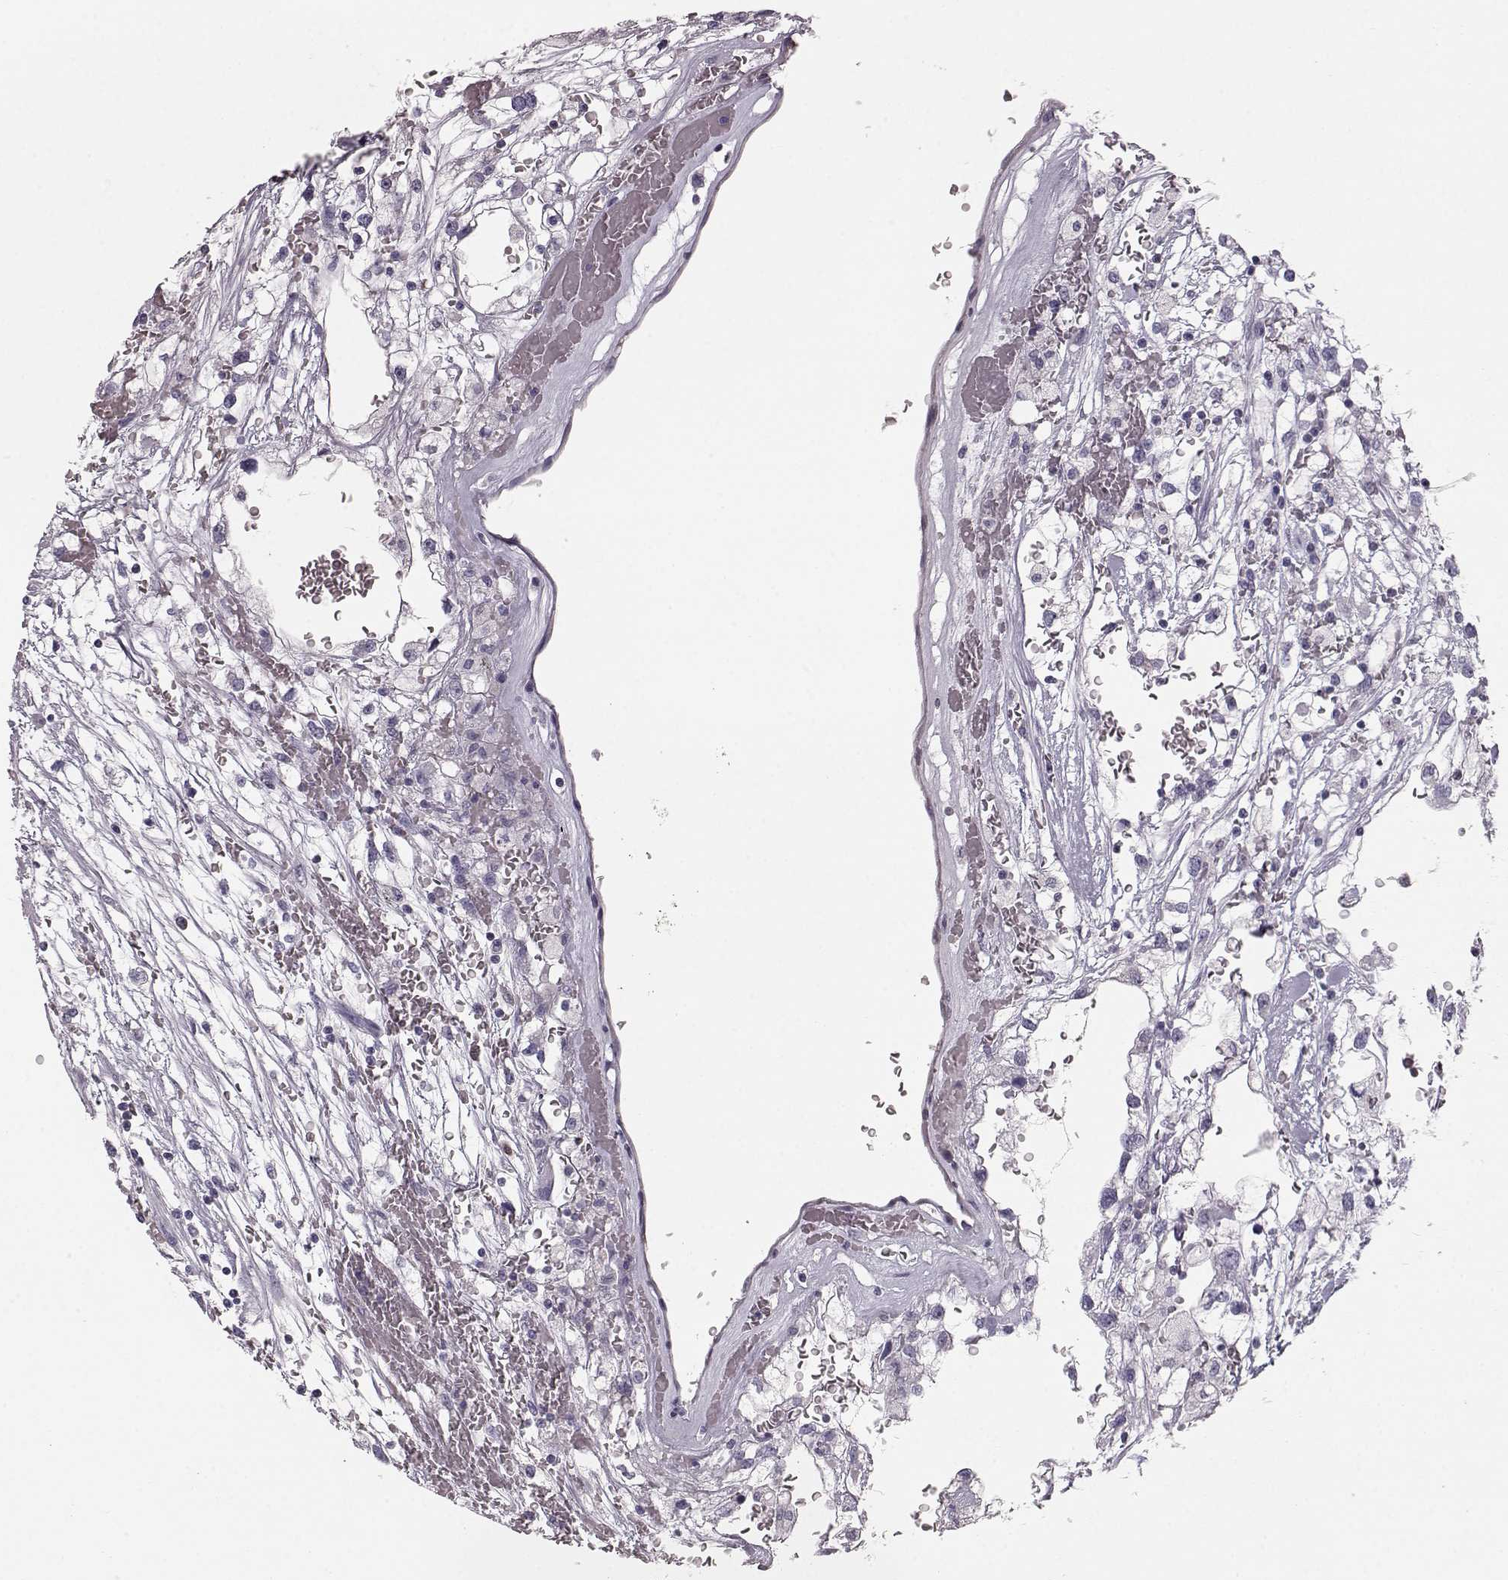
{"staining": {"intensity": "negative", "quantity": "none", "location": "none"}, "tissue": "renal cancer", "cell_type": "Tumor cells", "image_type": "cancer", "snomed": [{"axis": "morphology", "description": "Adenocarcinoma, NOS"}, {"axis": "topography", "description": "Kidney"}], "caption": "Immunohistochemical staining of human adenocarcinoma (renal) demonstrates no significant expression in tumor cells. (DAB immunohistochemistry, high magnification).", "gene": "ELOVL5", "patient": {"sex": "male", "age": 59}}